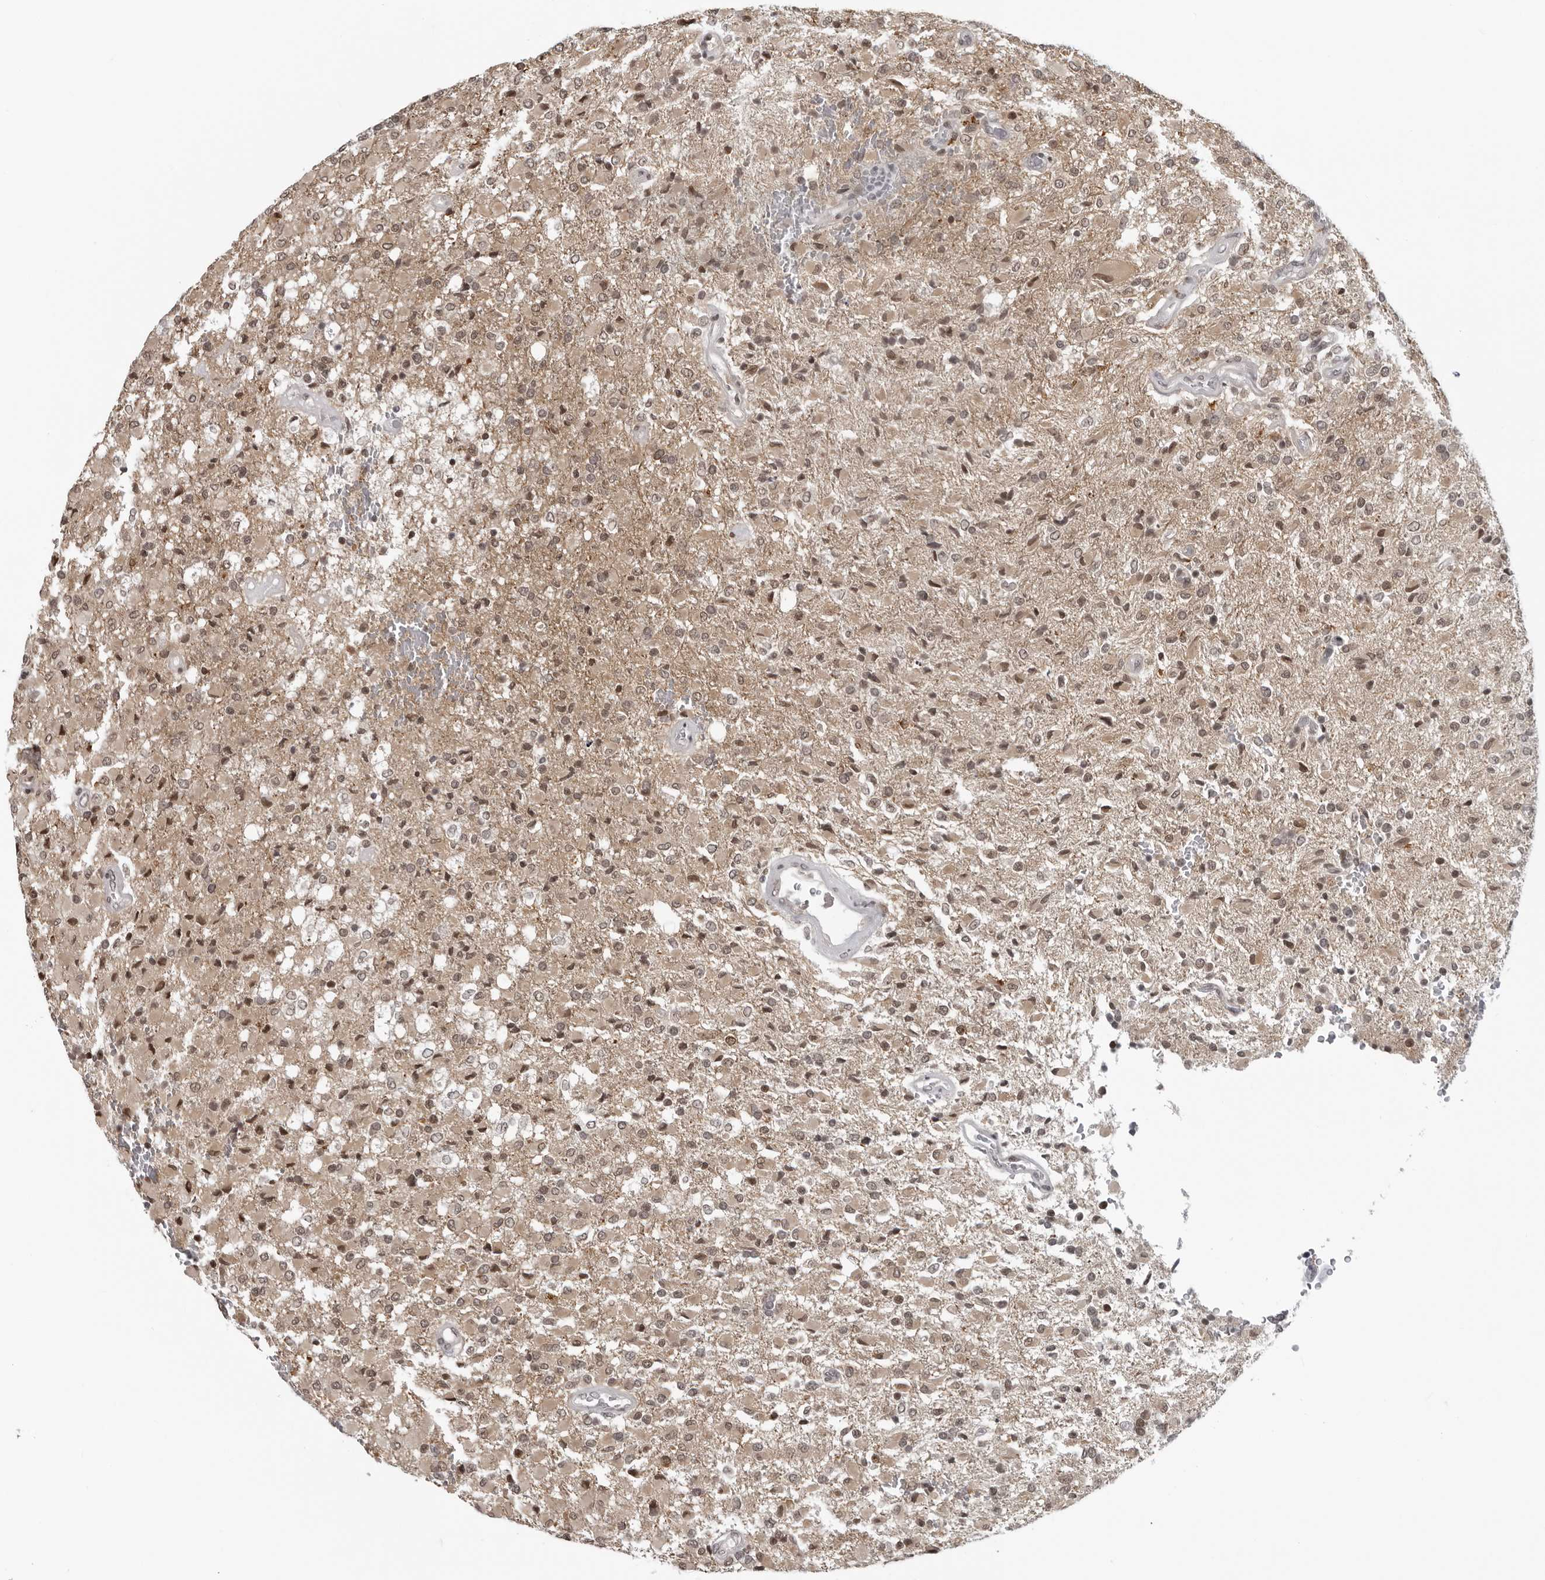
{"staining": {"intensity": "moderate", "quantity": "25%-75%", "location": "cytoplasmic/membranous,nuclear"}, "tissue": "glioma", "cell_type": "Tumor cells", "image_type": "cancer", "snomed": [{"axis": "morphology", "description": "Glioma, malignant, High grade"}, {"axis": "topography", "description": "Brain"}], "caption": "This is an image of immunohistochemistry staining of glioma, which shows moderate staining in the cytoplasmic/membranous and nuclear of tumor cells.", "gene": "MAF", "patient": {"sex": "male", "age": 71}}